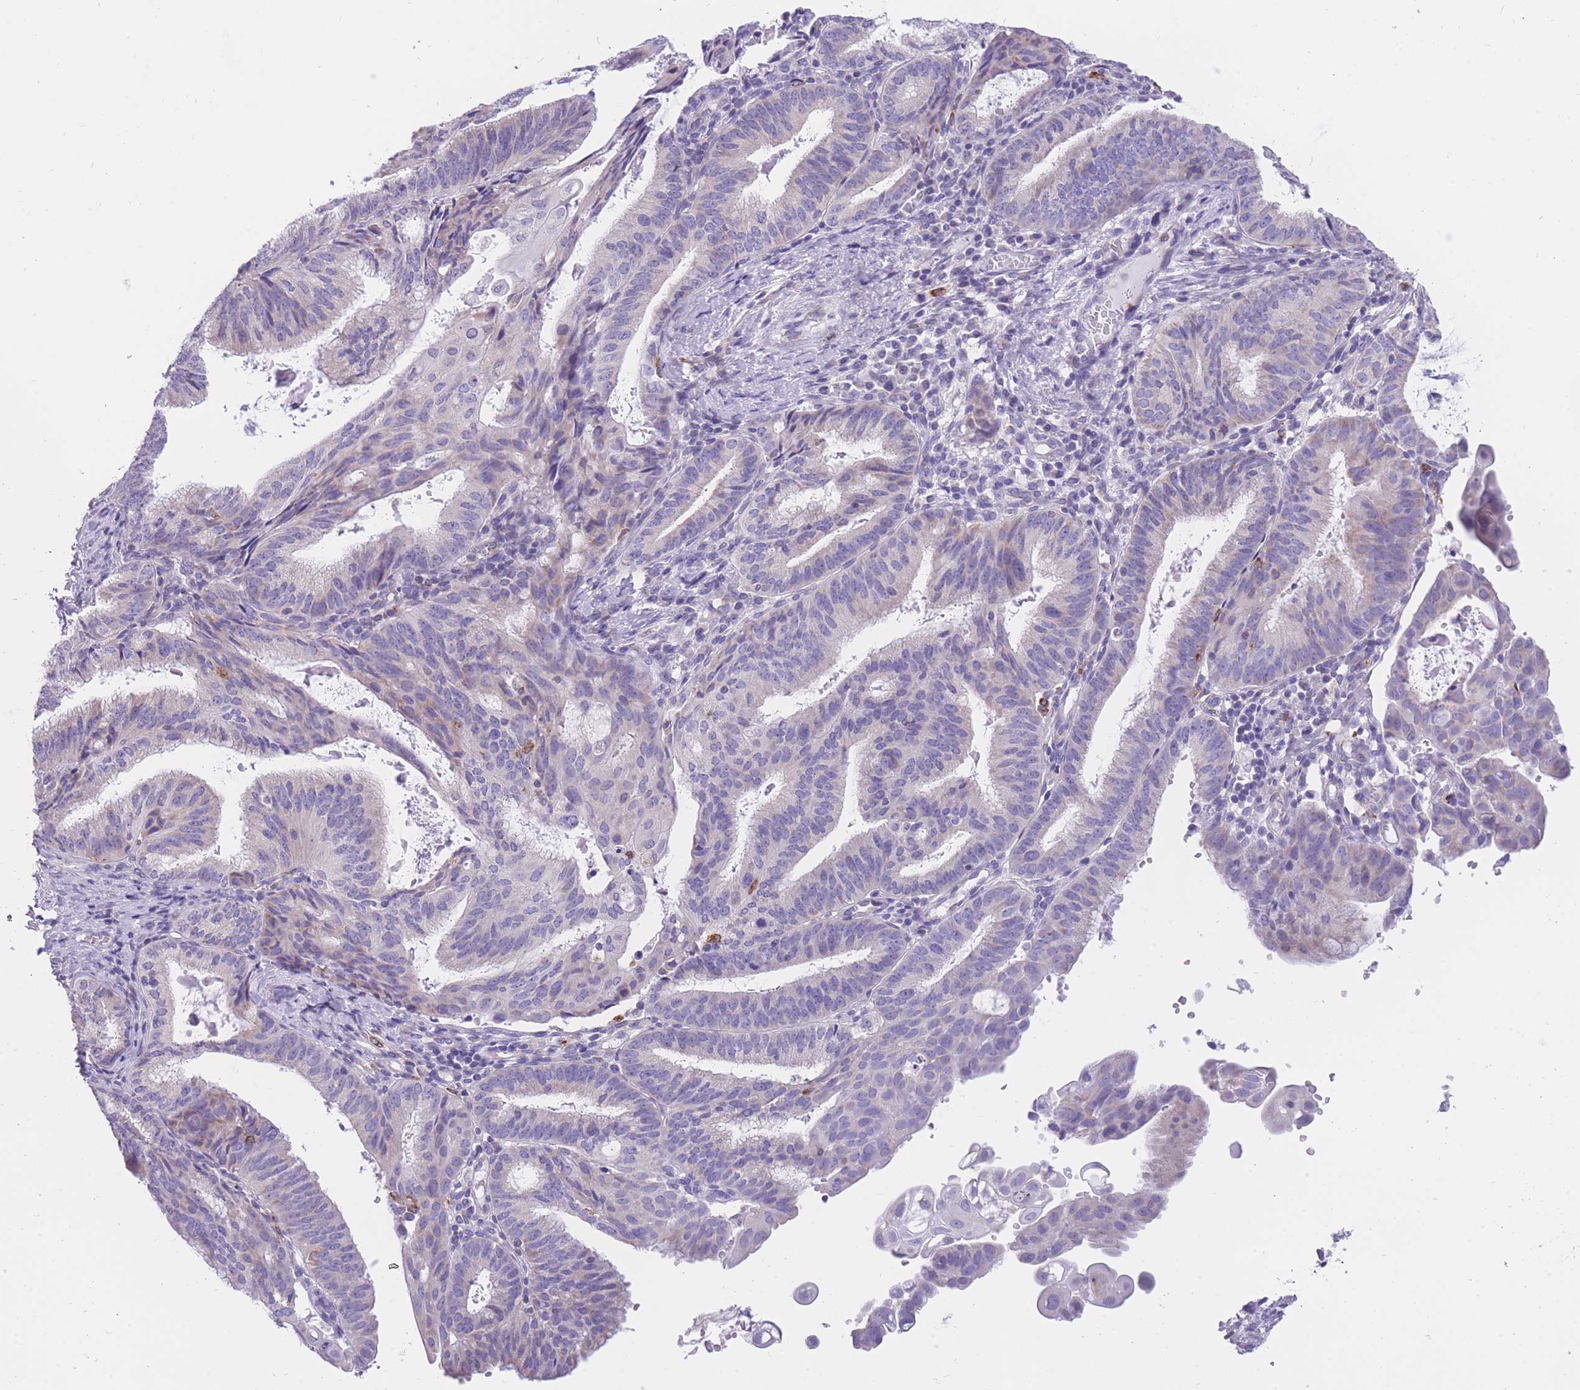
{"staining": {"intensity": "weak", "quantity": "<25%", "location": "cytoplasmic/membranous"}, "tissue": "endometrial cancer", "cell_type": "Tumor cells", "image_type": "cancer", "snomed": [{"axis": "morphology", "description": "Adenocarcinoma, NOS"}, {"axis": "topography", "description": "Endometrium"}], "caption": "This is an immunohistochemistry (IHC) image of human endometrial cancer. There is no expression in tumor cells.", "gene": "ZNF662", "patient": {"sex": "female", "age": 49}}